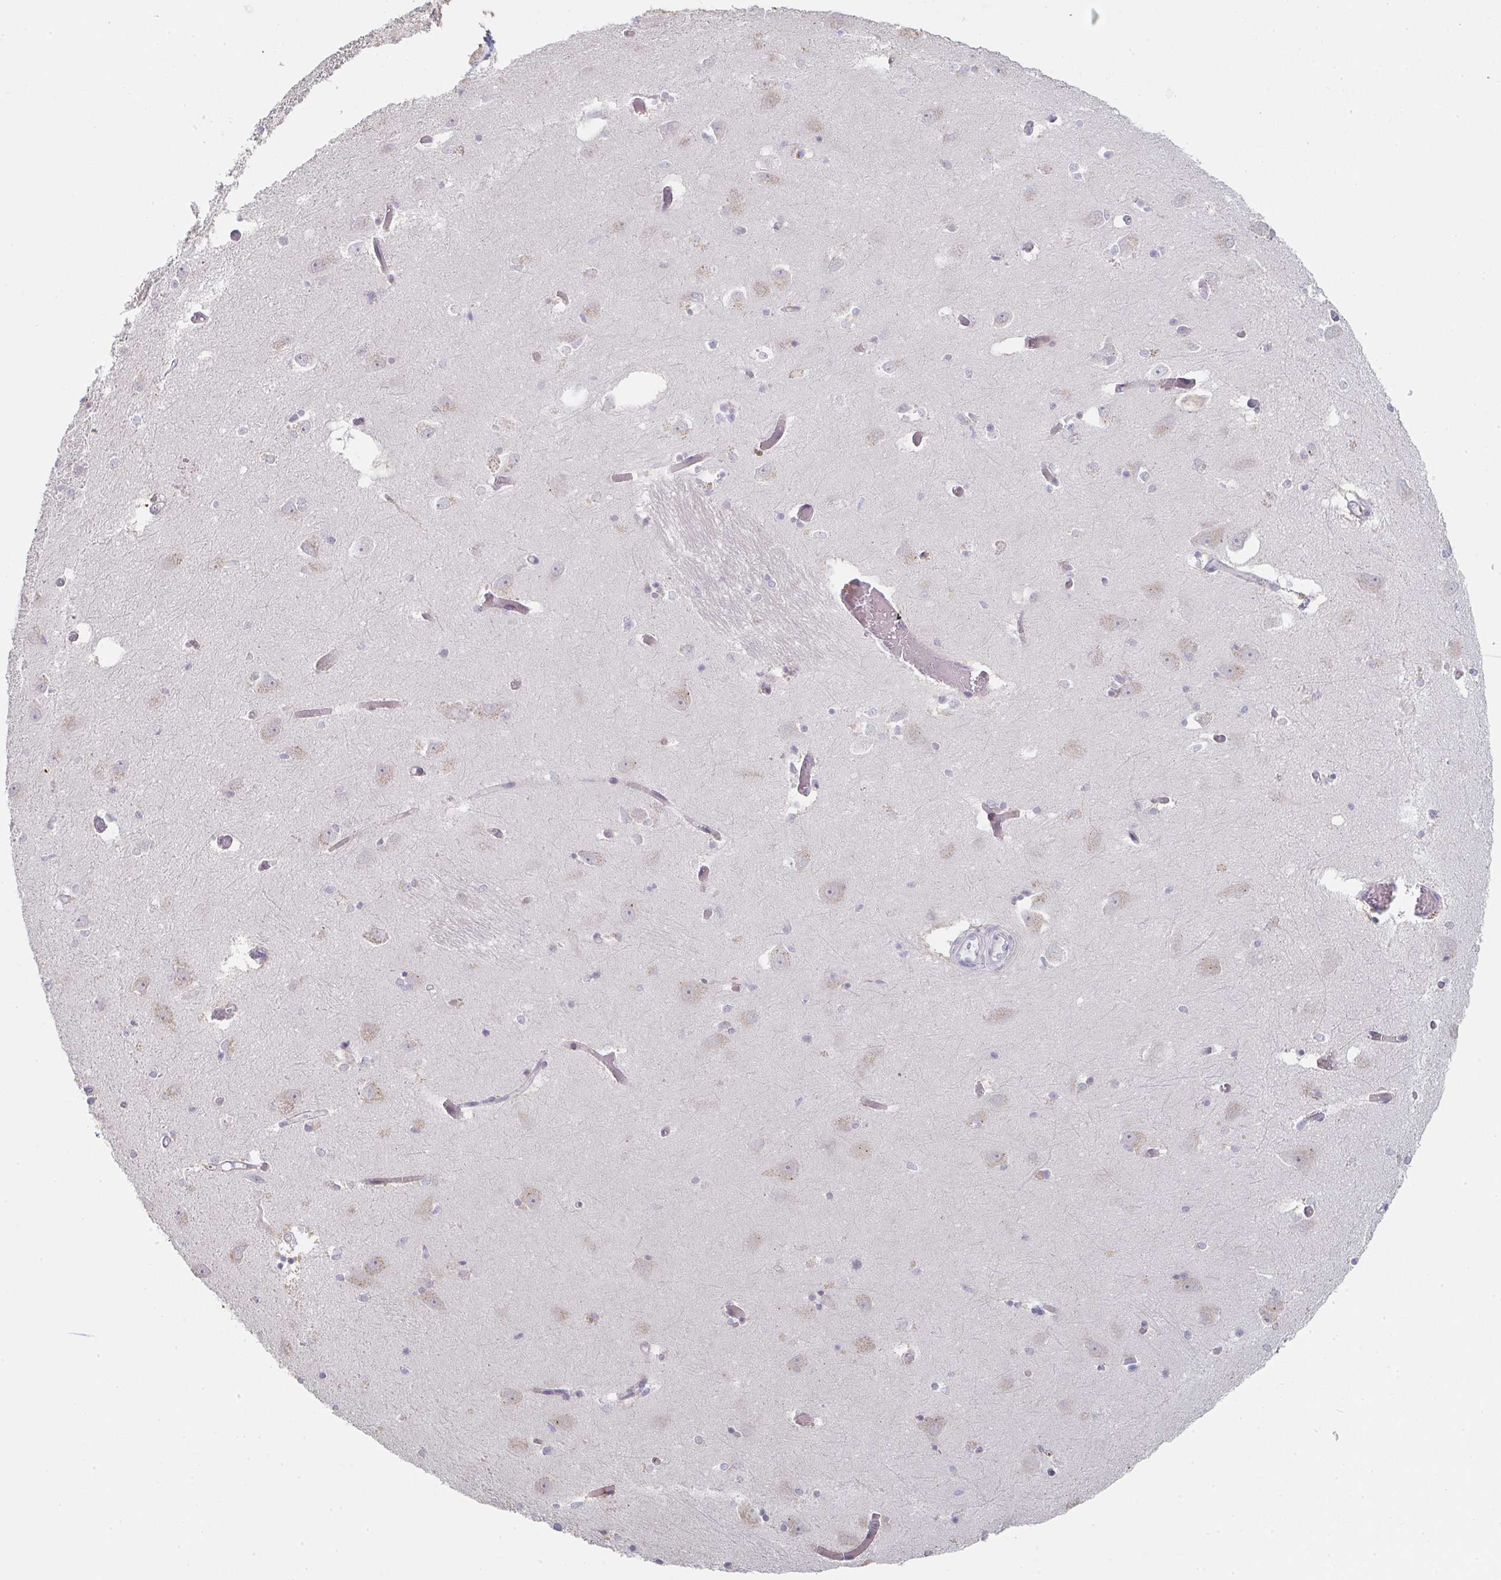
{"staining": {"intensity": "negative", "quantity": "none", "location": "none"}, "tissue": "caudate", "cell_type": "Glial cells", "image_type": "normal", "snomed": [{"axis": "morphology", "description": "Normal tissue, NOS"}, {"axis": "topography", "description": "Lateral ventricle wall"}, {"axis": "topography", "description": "Hippocampus"}], "caption": "This micrograph is of normal caudate stained with immunohistochemistry to label a protein in brown with the nuclei are counter-stained blue. There is no staining in glial cells. (DAB (3,3'-diaminobenzidine) immunohistochemistry with hematoxylin counter stain).", "gene": "ZNF526", "patient": {"sex": "female", "age": 63}}